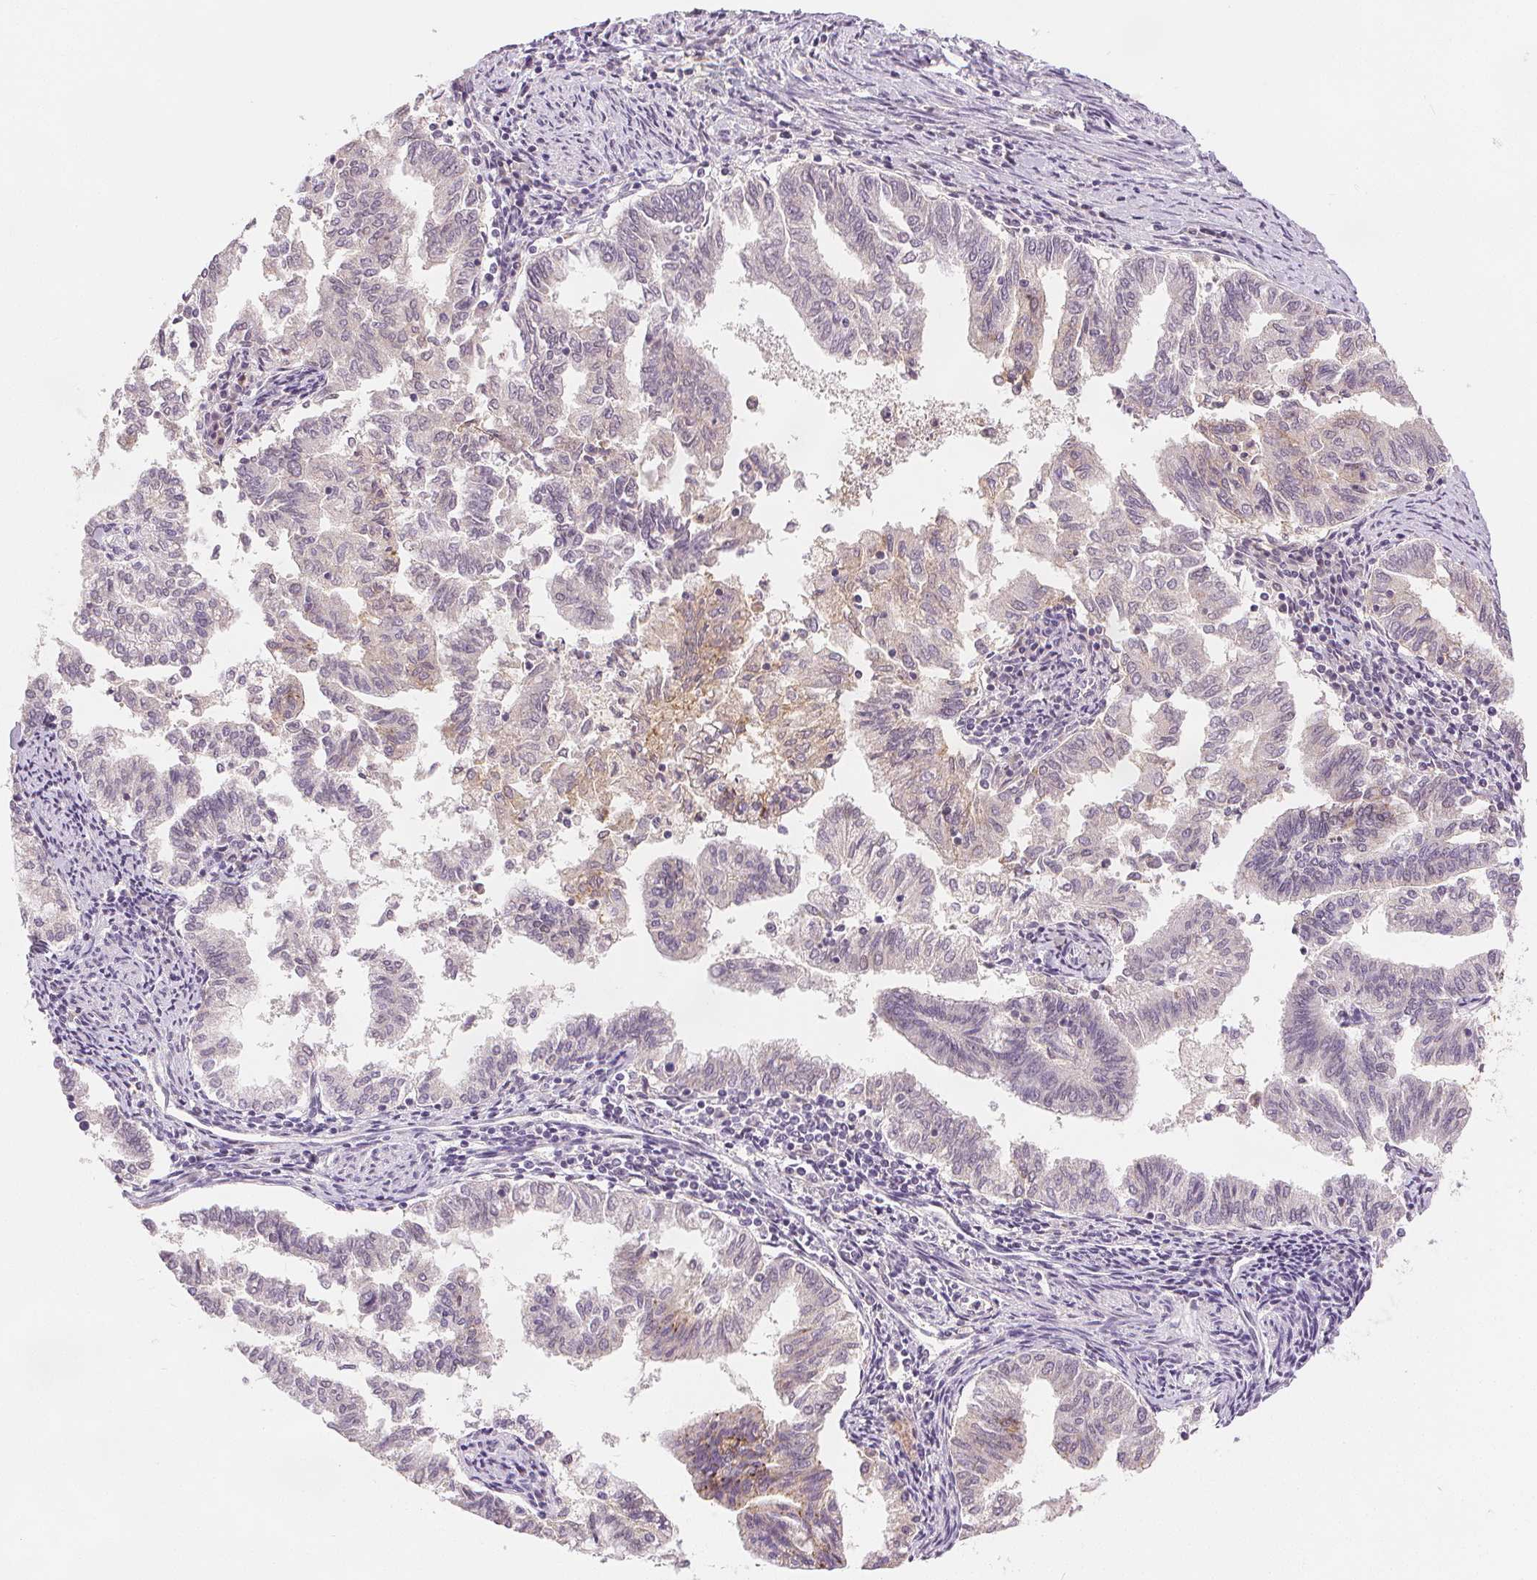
{"staining": {"intensity": "moderate", "quantity": "<25%", "location": "cytoplasmic/membranous"}, "tissue": "endometrial cancer", "cell_type": "Tumor cells", "image_type": "cancer", "snomed": [{"axis": "morphology", "description": "Adenocarcinoma, NOS"}, {"axis": "topography", "description": "Endometrium"}], "caption": "Adenocarcinoma (endometrial) stained with a protein marker exhibits moderate staining in tumor cells.", "gene": "CA12", "patient": {"sex": "female", "age": 79}}